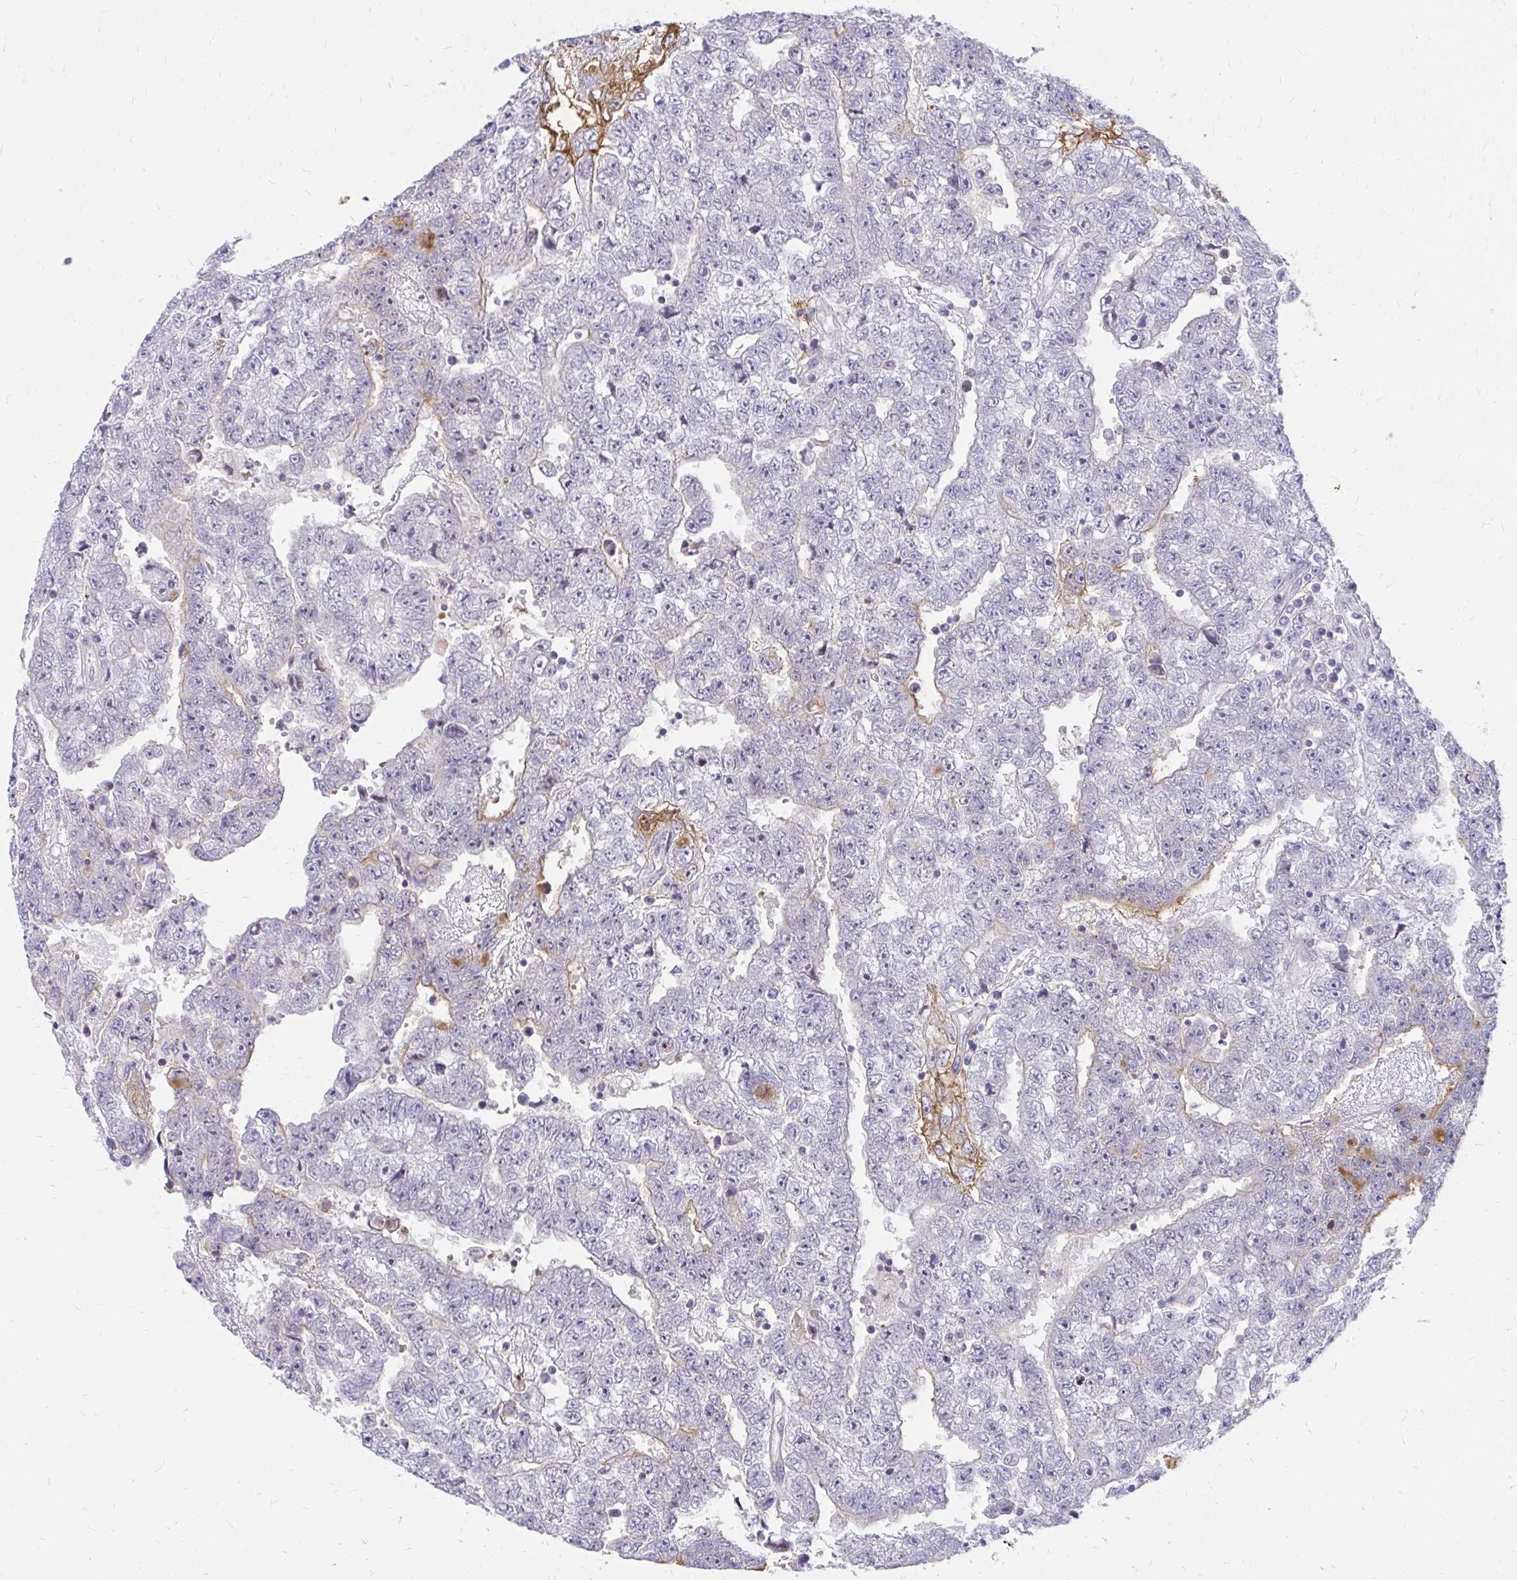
{"staining": {"intensity": "negative", "quantity": "none", "location": "none"}, "tissue": "testis cancer", "cell_type": "Tumor cells", "image_type": "cancer", "snomed": [{"axis": "morphology", "description": "Carcinoma, Embryonal, NOS"}, {"axis": "topography", "description": "Testis"}], "caption": "An image of testis cancer (embryonal carcinoma) stained for a protein reveals no brown staining in tumor cells. (DAB immunohistochemistry (IHC) with hematoxylin counter stain).", "gene": "FAM9A", "patient": {"sex": "male", "age": 25}}